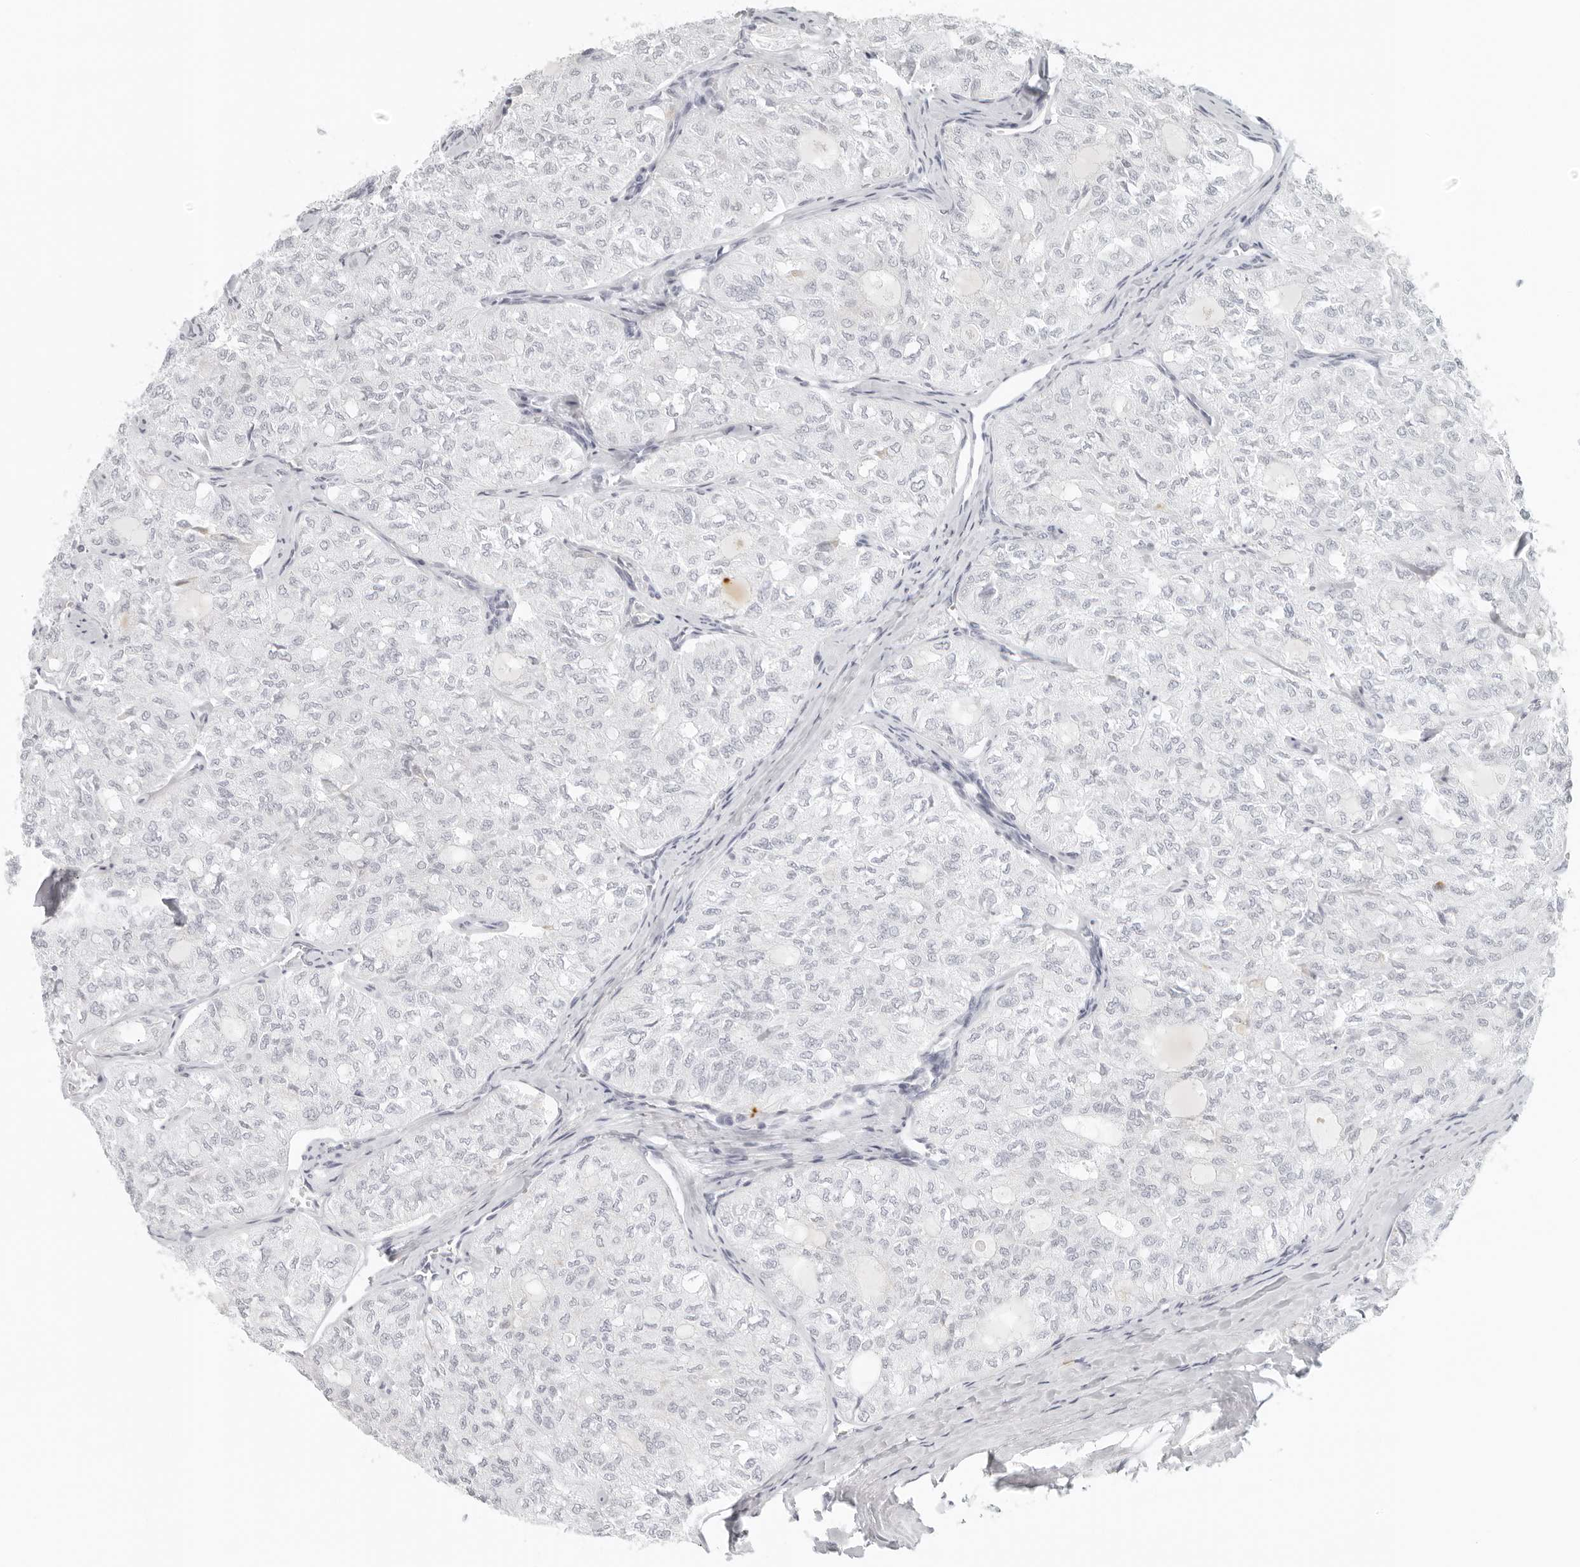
{"staining": {"intensity": "negative", "quantity": "none", "location": "none"}, "tissue": "thyroid cancer", "cell_type": "Tumor cells", "image_type": "cancer", "snomed": [{"axis": "morphology", "description": "Follicular adenoma carcinoma, NOS"}, {"axis": "topography", "description": "Thyroid gland"}], "caption": "High power microscopy image of an immunohistochemistry image of thyroid follicular adenoma carcinoma, revealing no significant staining in tumor cells.", "gene": "RPS6KC1", "patient": {"sex": "male", "age": 75}}